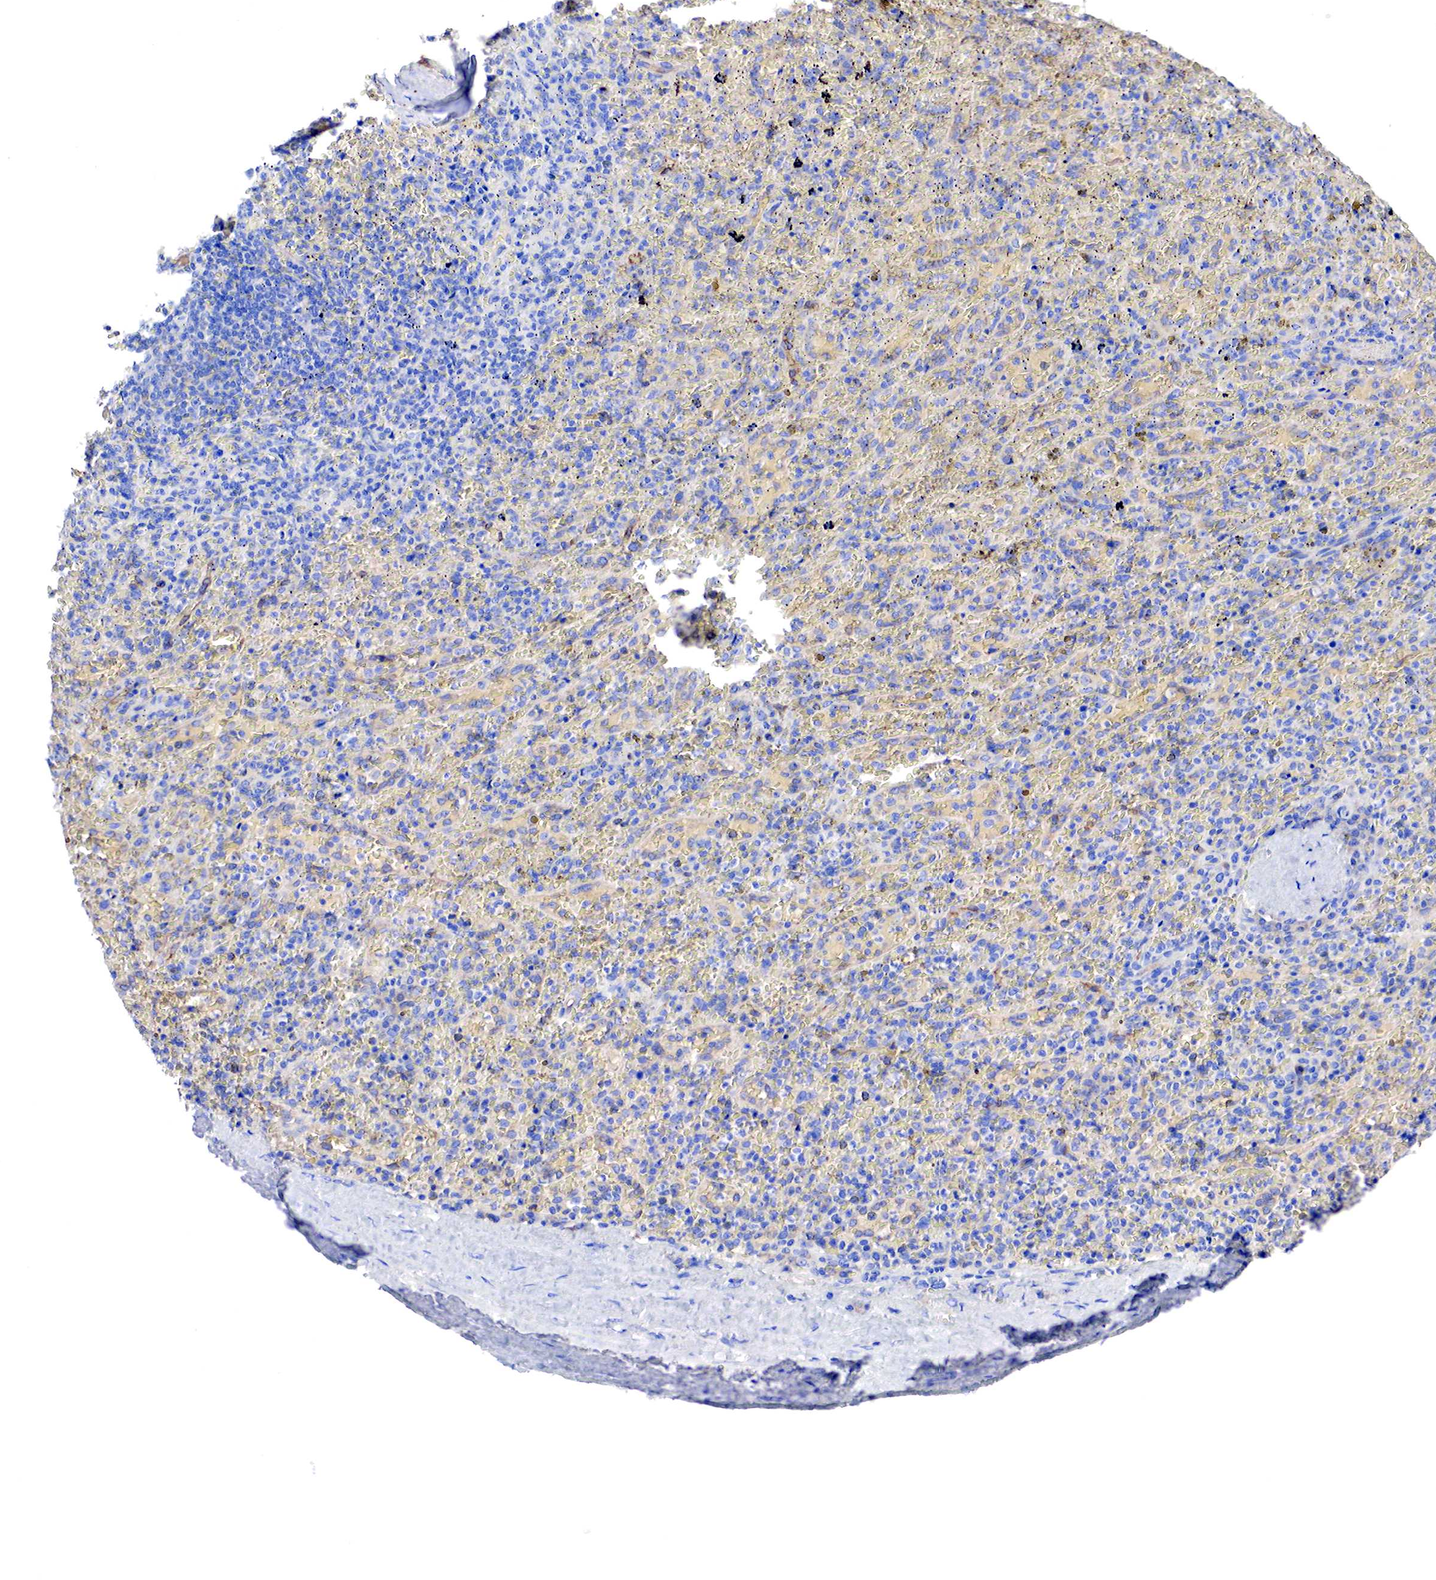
{"staining": {"intensity": "negative", "quantity": "none", "location": "none"}, "tissue": "lymphoma", "cell_type": "Tumor cells", "image_type": "cancer", "snomed": [{"axis": "morphology", "description": "Malignant lymphoma, non-Hodgkin's type, High grade"}, {"axis": "topography", "description": "Spleen"}, {"axis": "topography", "description": "Lymph node"}], "caption": "An image of human high-grade malignant lymphoma, non-Hodgkin's type is negative for staining in tumor cells. Nuclei are stained in blue.", "gene": "RDX", "patient": {"sex": "female", "age": 70}}